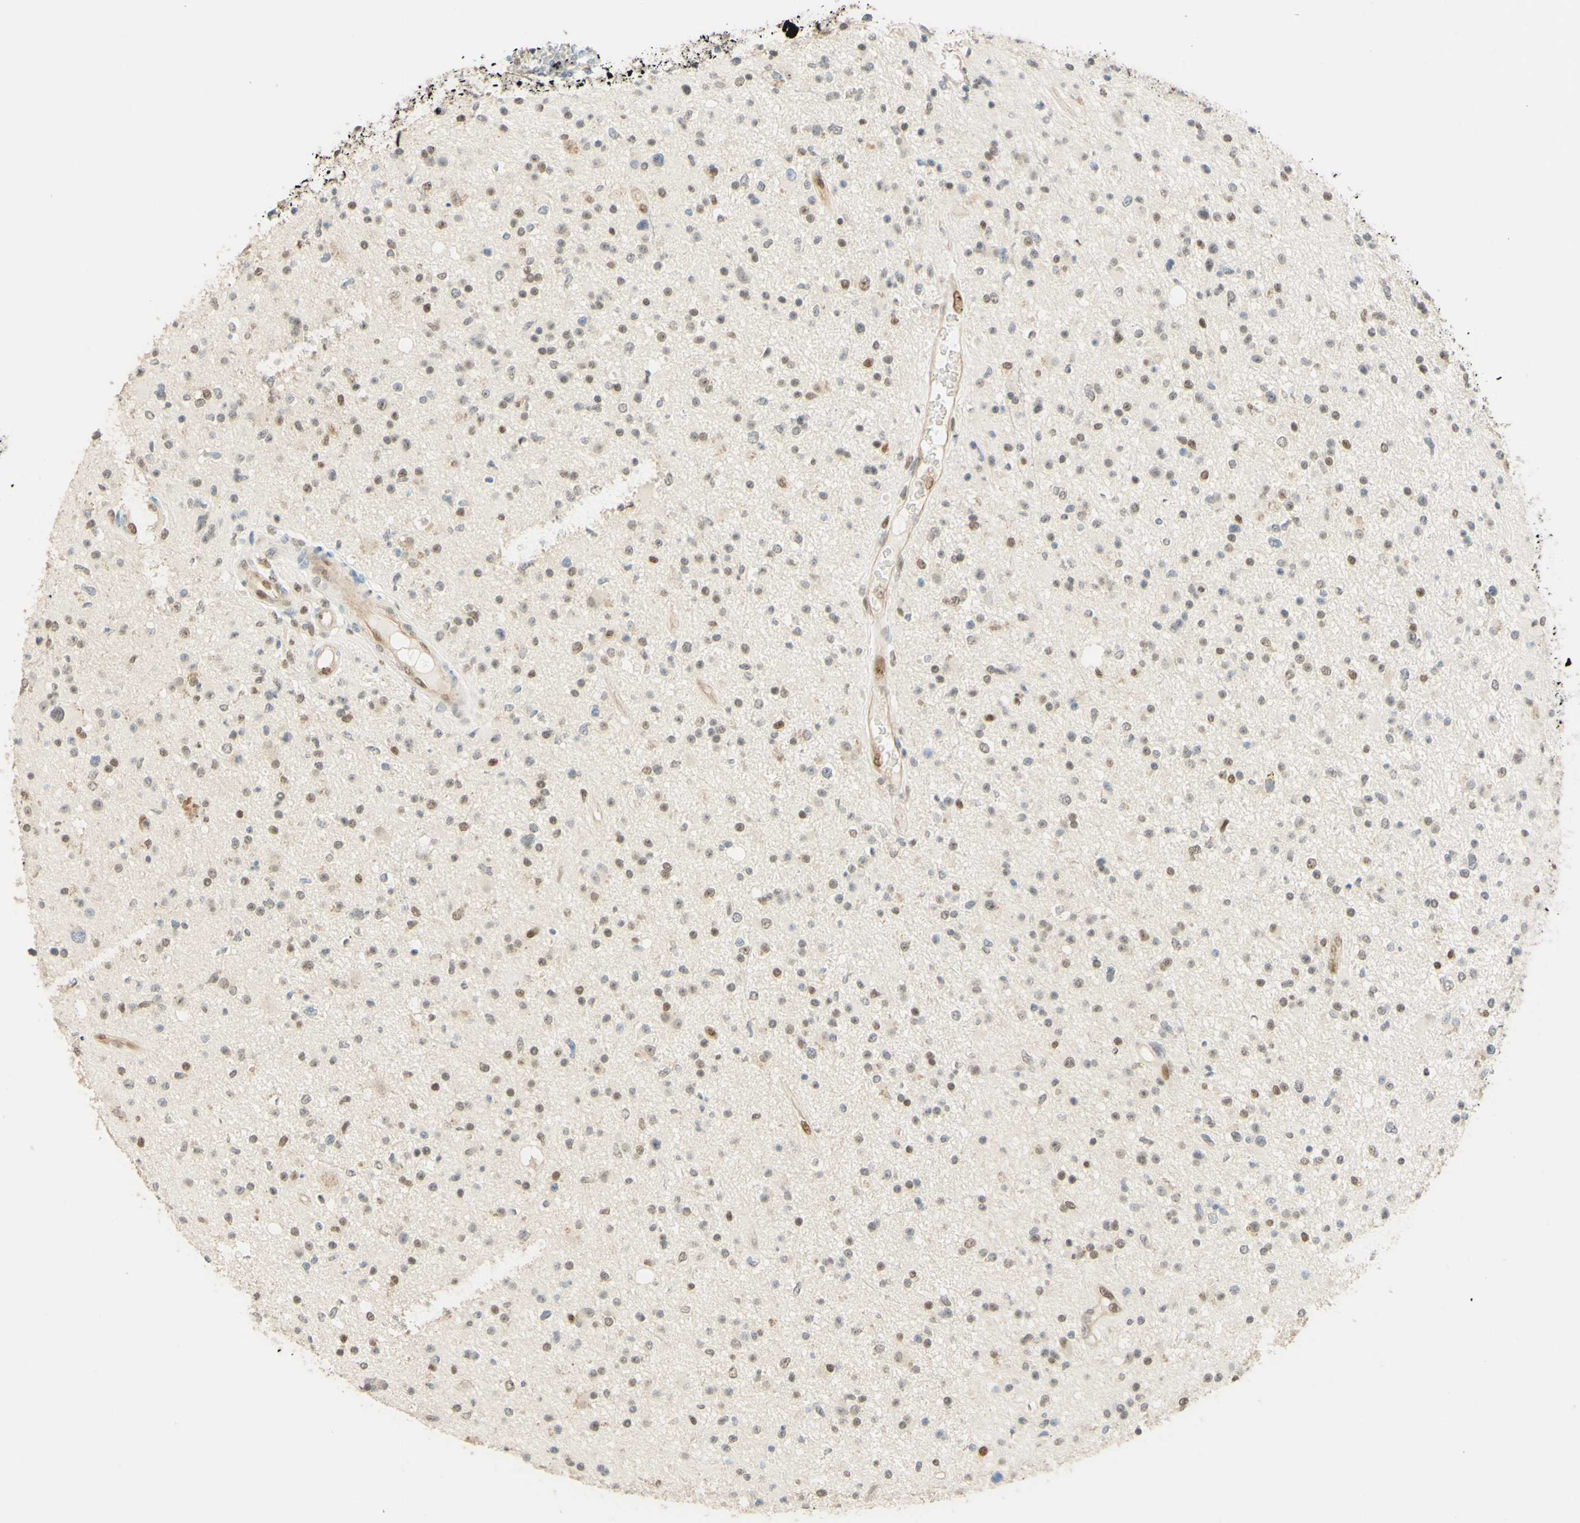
{"staining": {"intensity": "weak", "quantity": ">75%", "location": "nuclear"}, "tissue": "glioma", "cell_type": "Tumor cells", "image_type": "cancer", "snomed": [{"axis": "morphology", "description": "Glioma, malignant, High grade"}, {"axis": "topography", "description": "Brain"}], "caption": "Malignant glioma (high-grade) was stained to show a protein in brown. There is low levels of weak nuclear staining in approximately >75% of tumor cells. (Brightfield microscopy of DAB IHC at high magnification).", "gene": "POLB", "patient": {"sex": "male", "age": 33}}